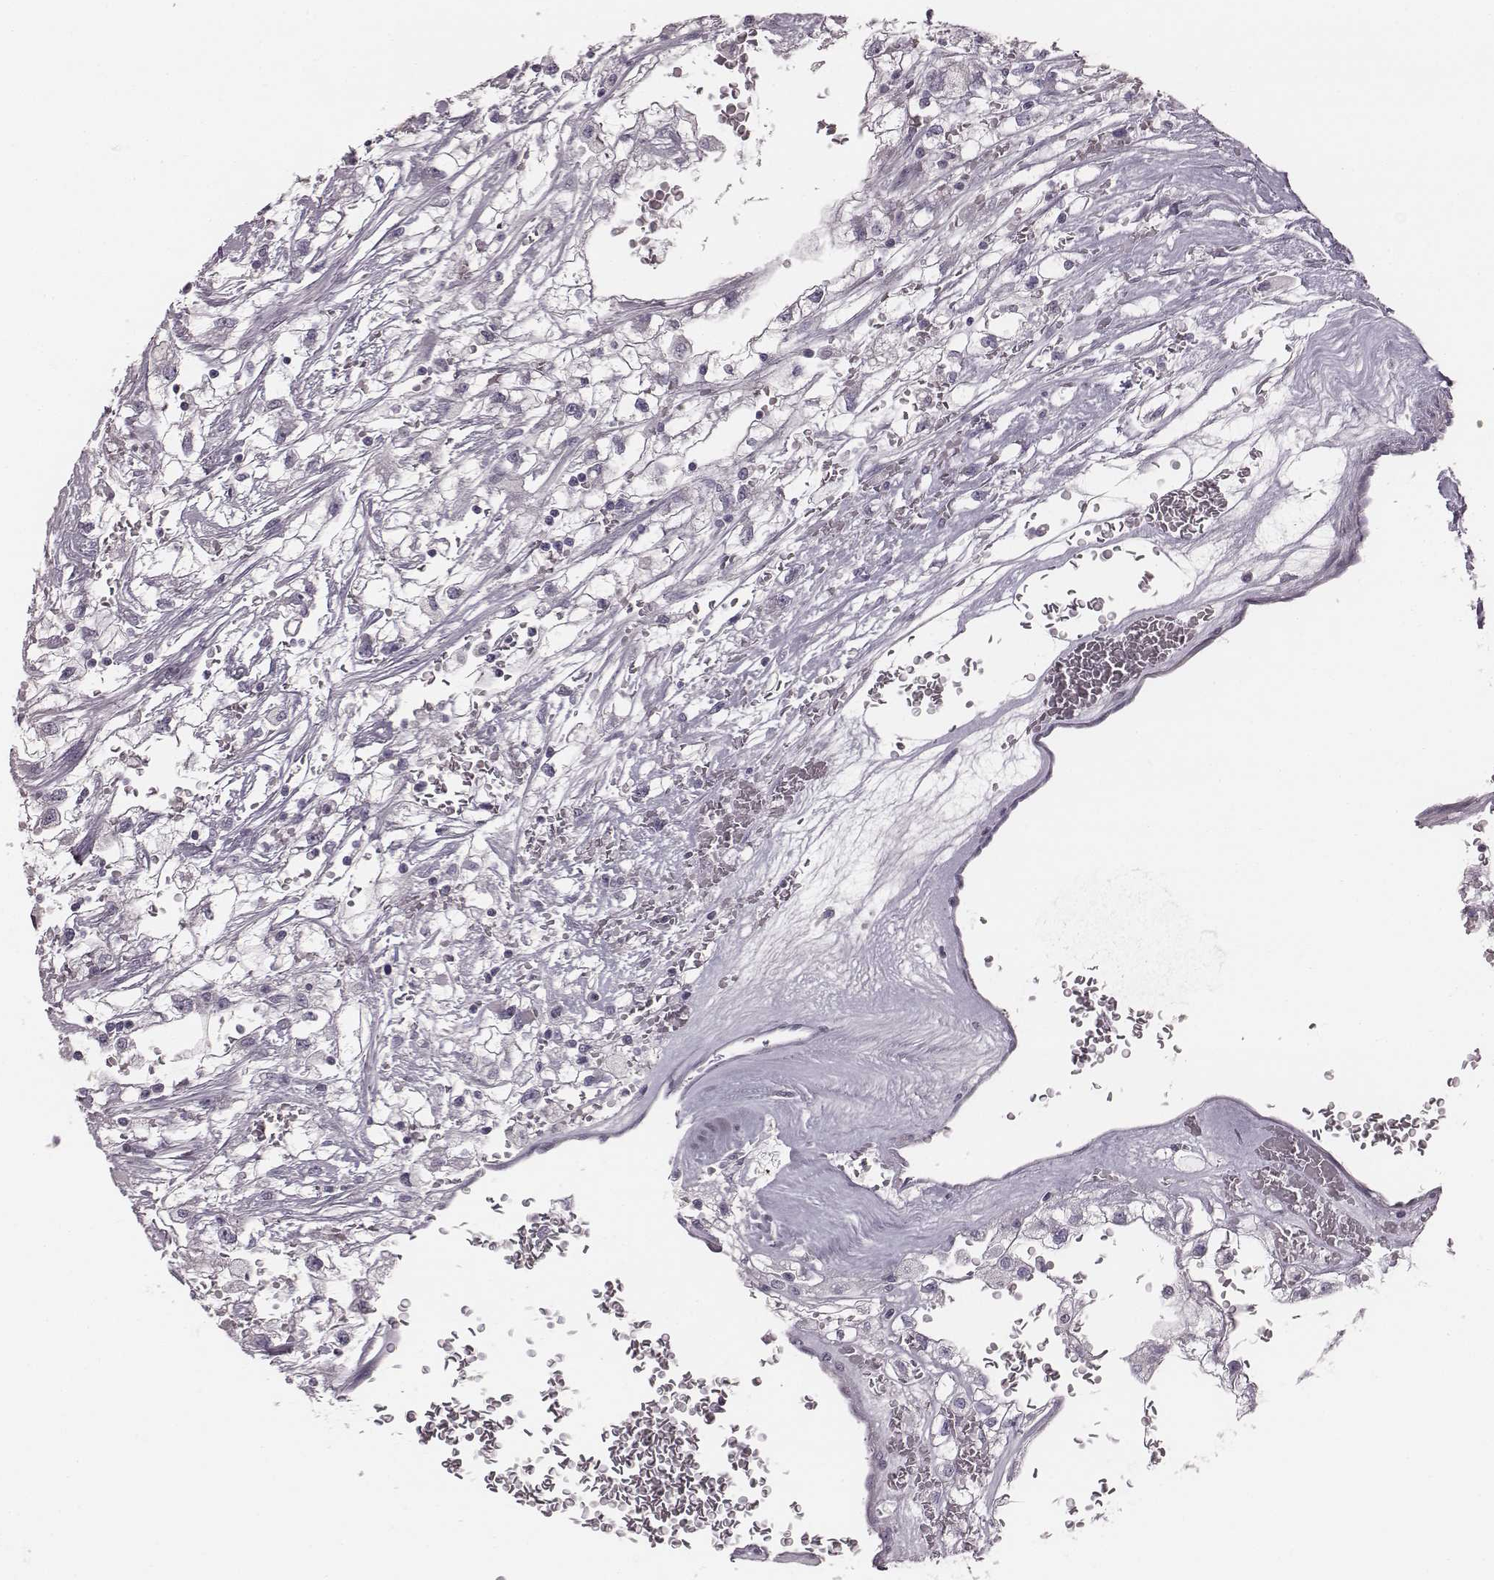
{"staining": {"intensity": "negative", "quantity": "none", "location": "none"}, "tissue": "renal cancer", "cell_type": "Tumor cells", "image_type": "cancer", "snomed": [{"axis": "morphology", "description": "Adenocarcinoma, NOS"}, {"axis": "topography", "description": "Kidney"}], "caption": "Histopathology image shows no protein staining in tumor cells of renal cancer tissue. Nuclei are stained in blue.", "gene": "PDE8B", "patient": {"sex": "male", "age": 59}}